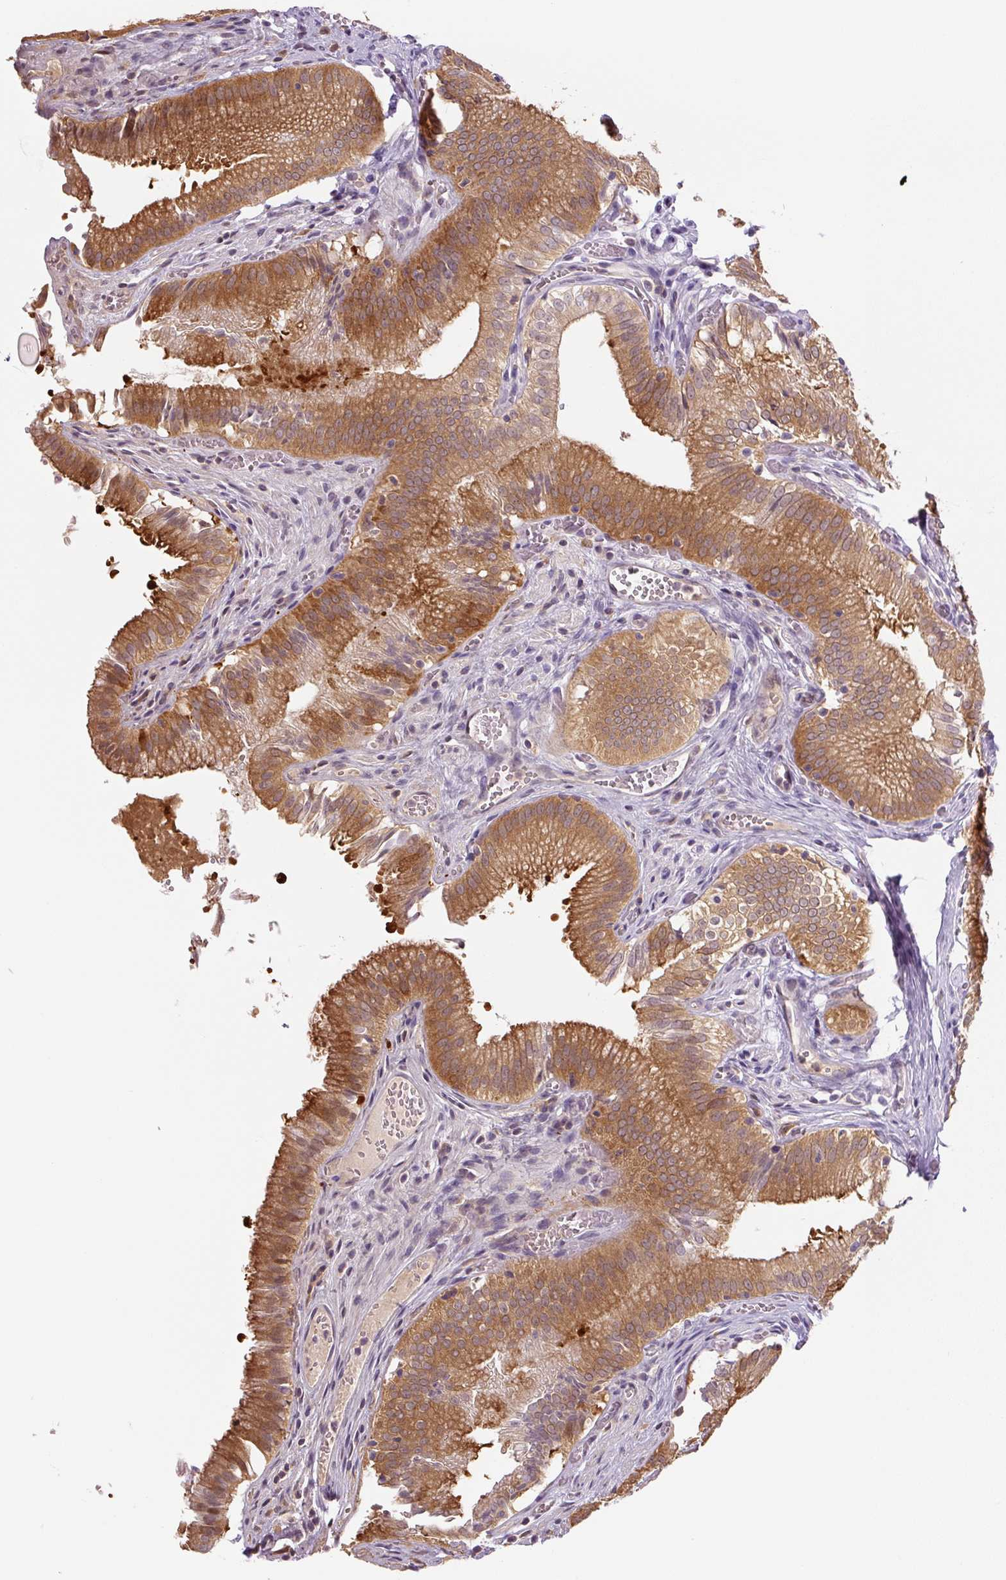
{"staining": {"intensity": "moderate", "quantity": ">75%", "location": "cytoplasmic/membranous"}, "tissue": "gallbladder", "cell_type": "Glandular cells", "image_type": "normal", "snomed": [{"axis": "morphology", "description": "Normal tissue, NOS"}, {"axis": "topography", "description": "Gallbladder"}, {"axis": "topography", "description": "Peripheral nerve tissue"}], "caption": "Gallbladder stained with a brown dye shows moderate cytoplasmic/membranous positive expression in approximately >75% of glandular cells.", "gene": "SPSB2", "patient": {"sex": "male", "age": 17}}